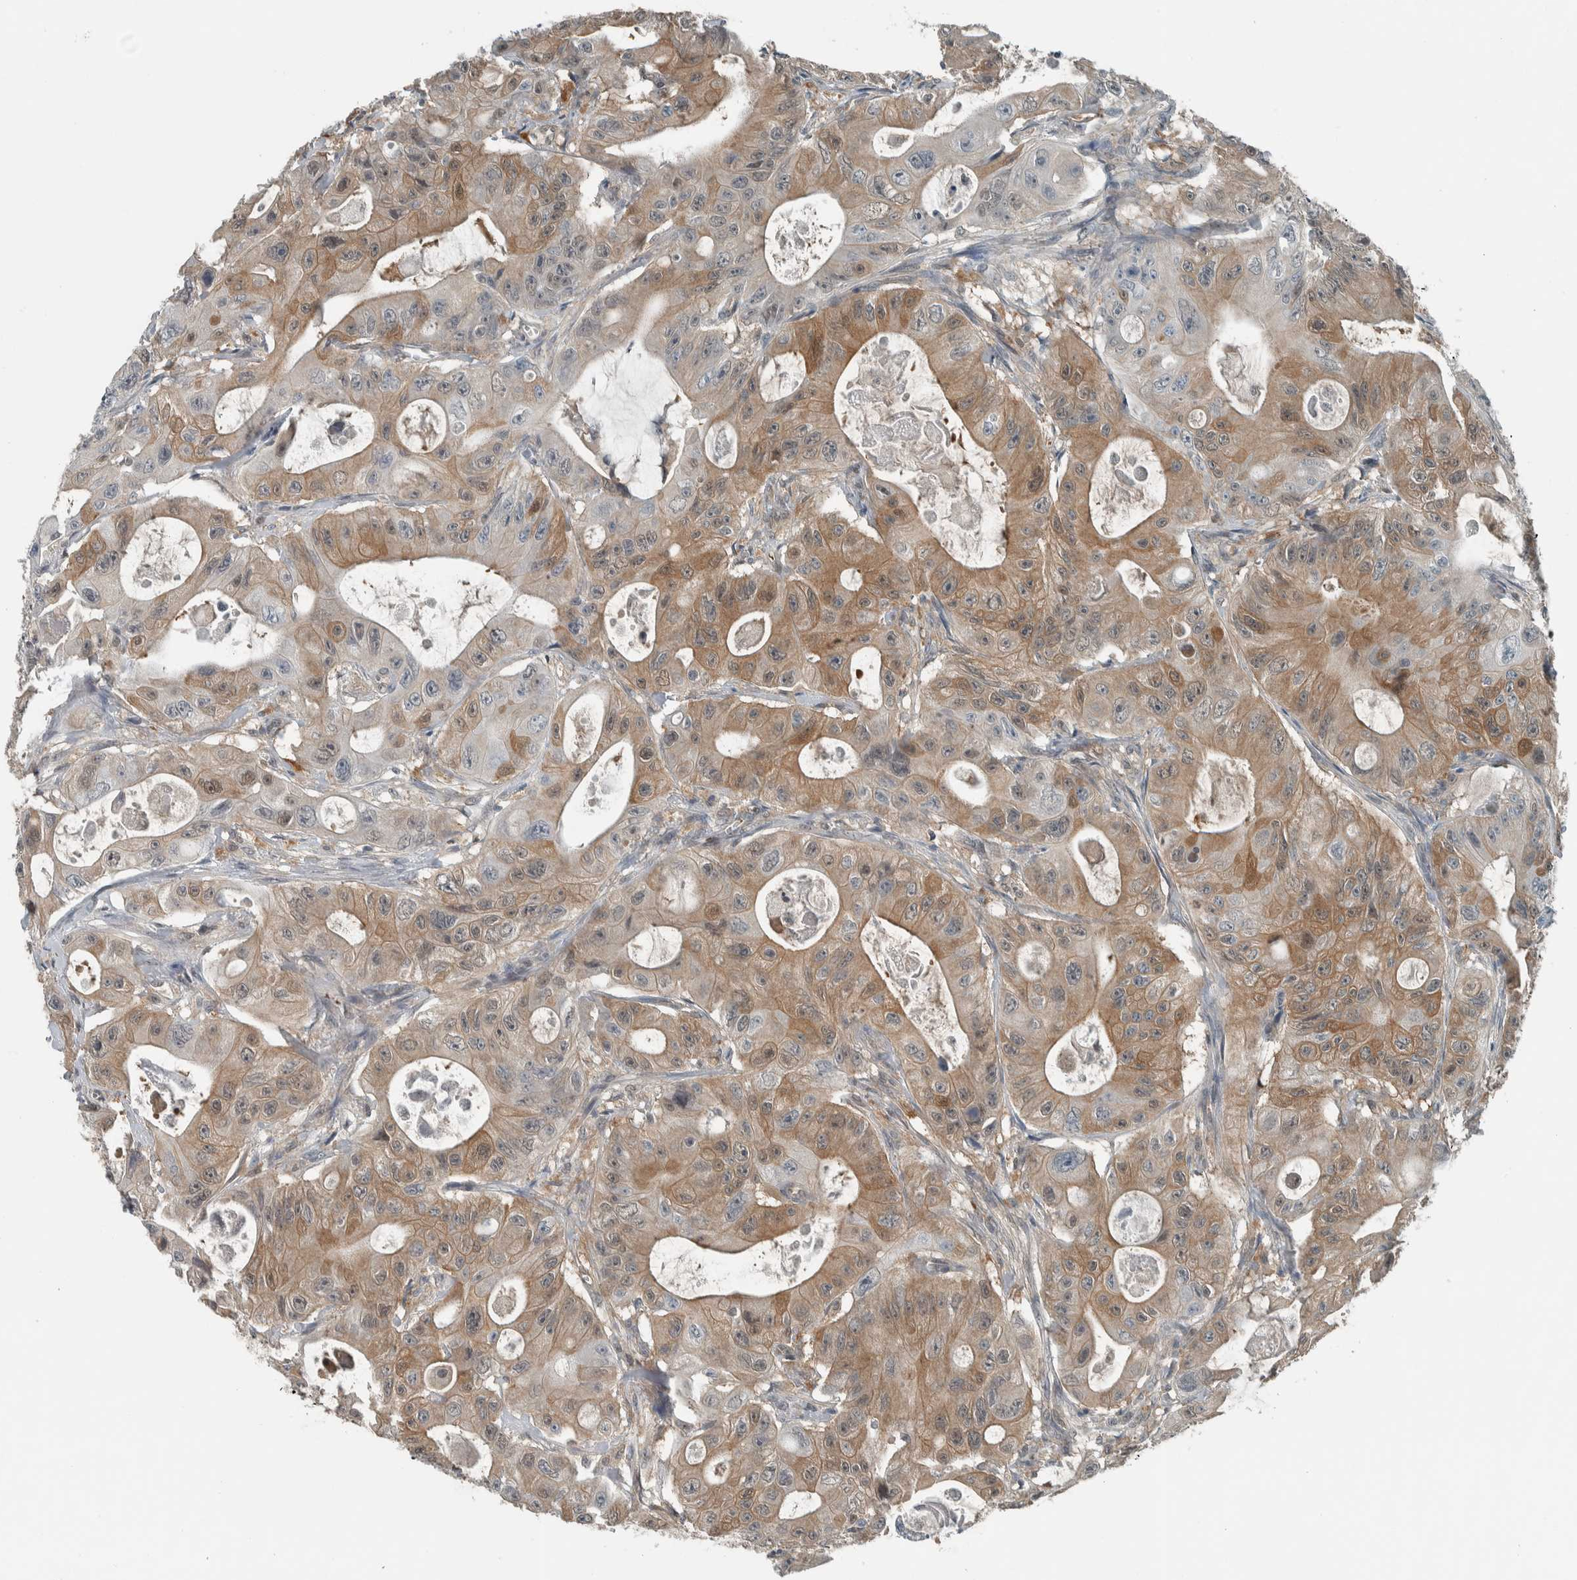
{"staining": {"intensity": "moderate", "quantity": ">75%", "location": "cytoplasmic/membranous,nuclear"}, "tissue": "colorectal cancer", "cell_type": "Tumor cells", "image_type": "cancer", "snomed": [{"axis": "morphology", "description": "Adenocarcinoma, NOS"}, {"axis": "topography", "description": "Colon"}], "caption": "A medium amount of moderate cytoplasmic/membranous and nuclear staining is identified in about >75% of tumor cells in colorectal cancer (adenocarcinoma) tissue.", "gene": "ALAD", "patient": {"sex": "female", "age": 46}}